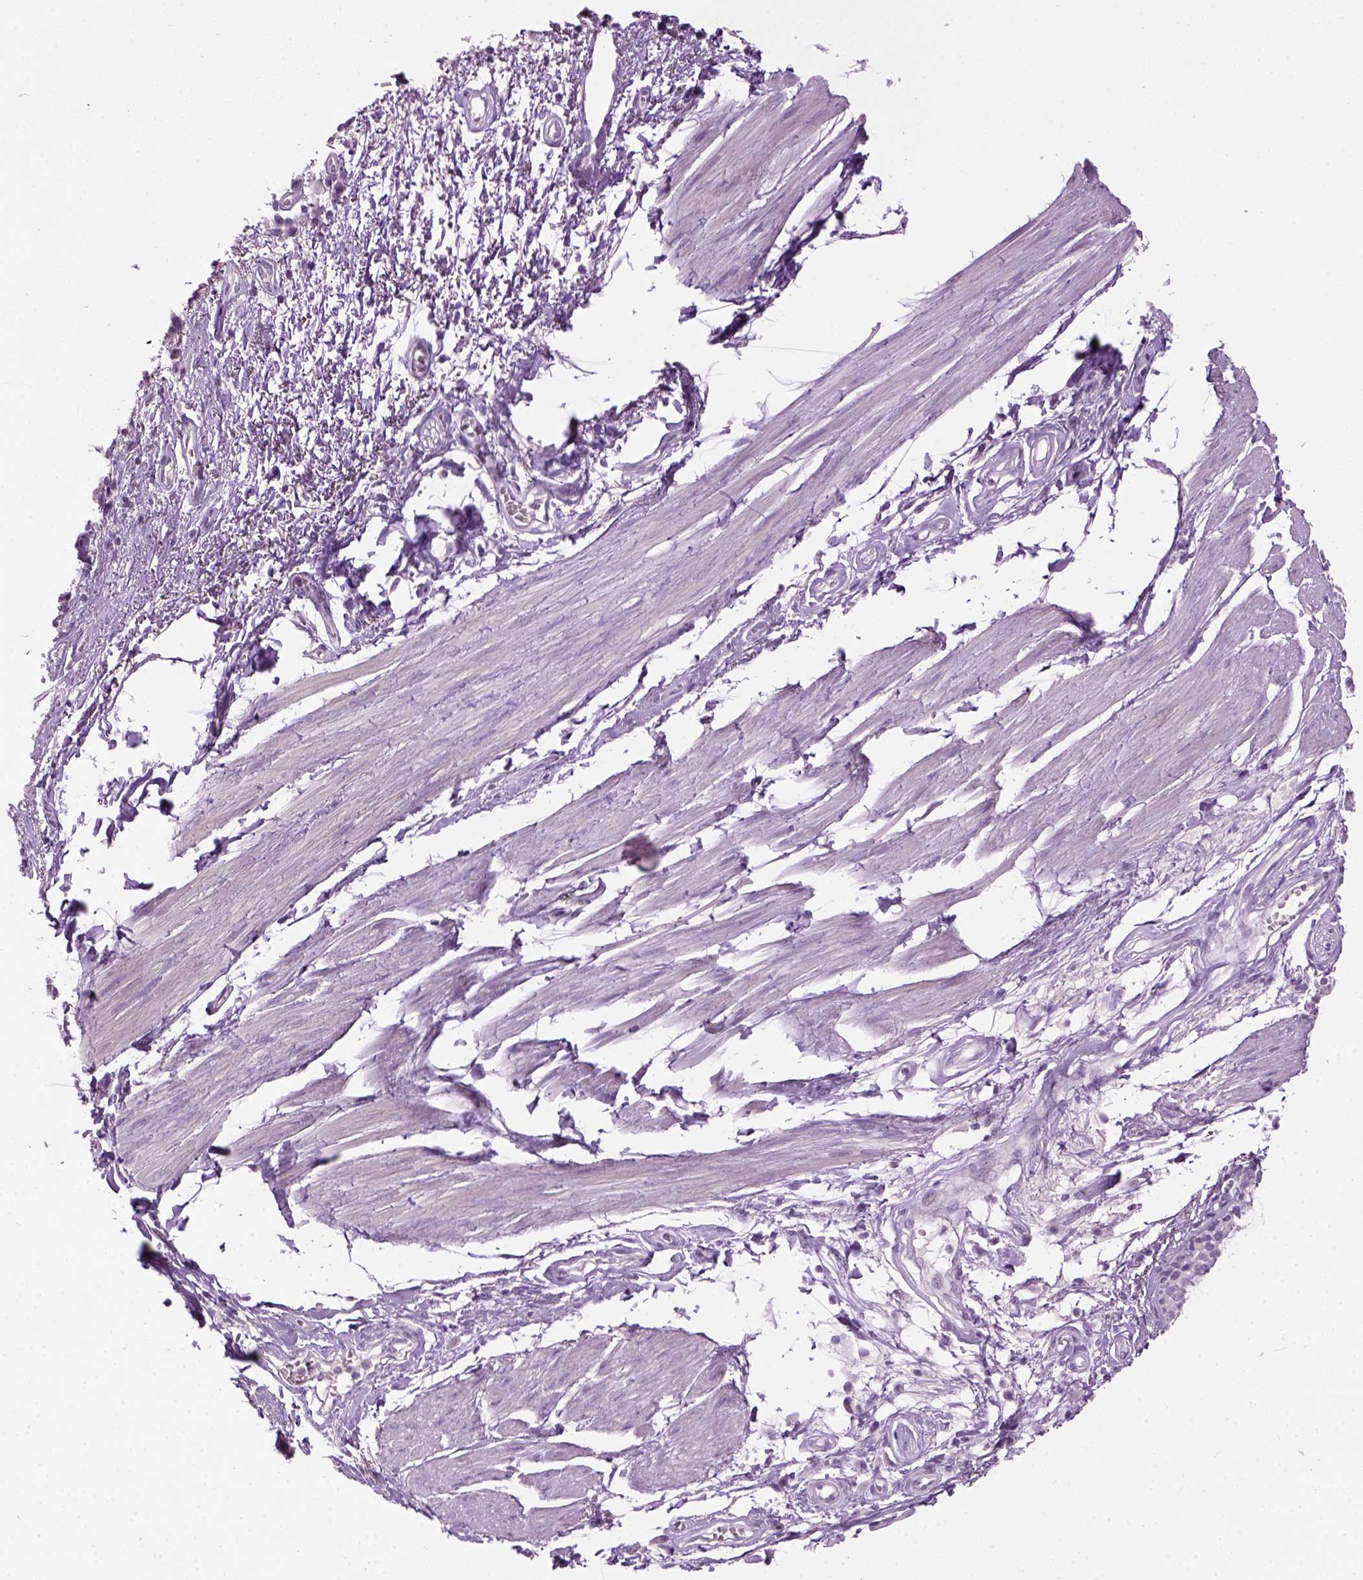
{"staining": {"intensity": "negative", "quantity": "none", "location": "none"}, "tissue": "bronchus", "cell_type": "Respiratory epithelial cells", "image_type": "normal", "snomed": [{"axis": "morphology", "description": "Normal tissue, NOS"}, {"axis": "morphology", "description": "Squamous cell carcinoma, NOS"}, {"axis": "topography", "description": "Cartilage tissue"}, {"axis": "topography", "description": "Bronchus"}, {"axis": "topography", "description": "Lung"}], "caption": "Bronchus stained for a protein using immunohistochemistry exhibits no expression respiratory epithelial cells.", "gene": "GABRB2", "patient": {"sex": "male", "age": 66}}